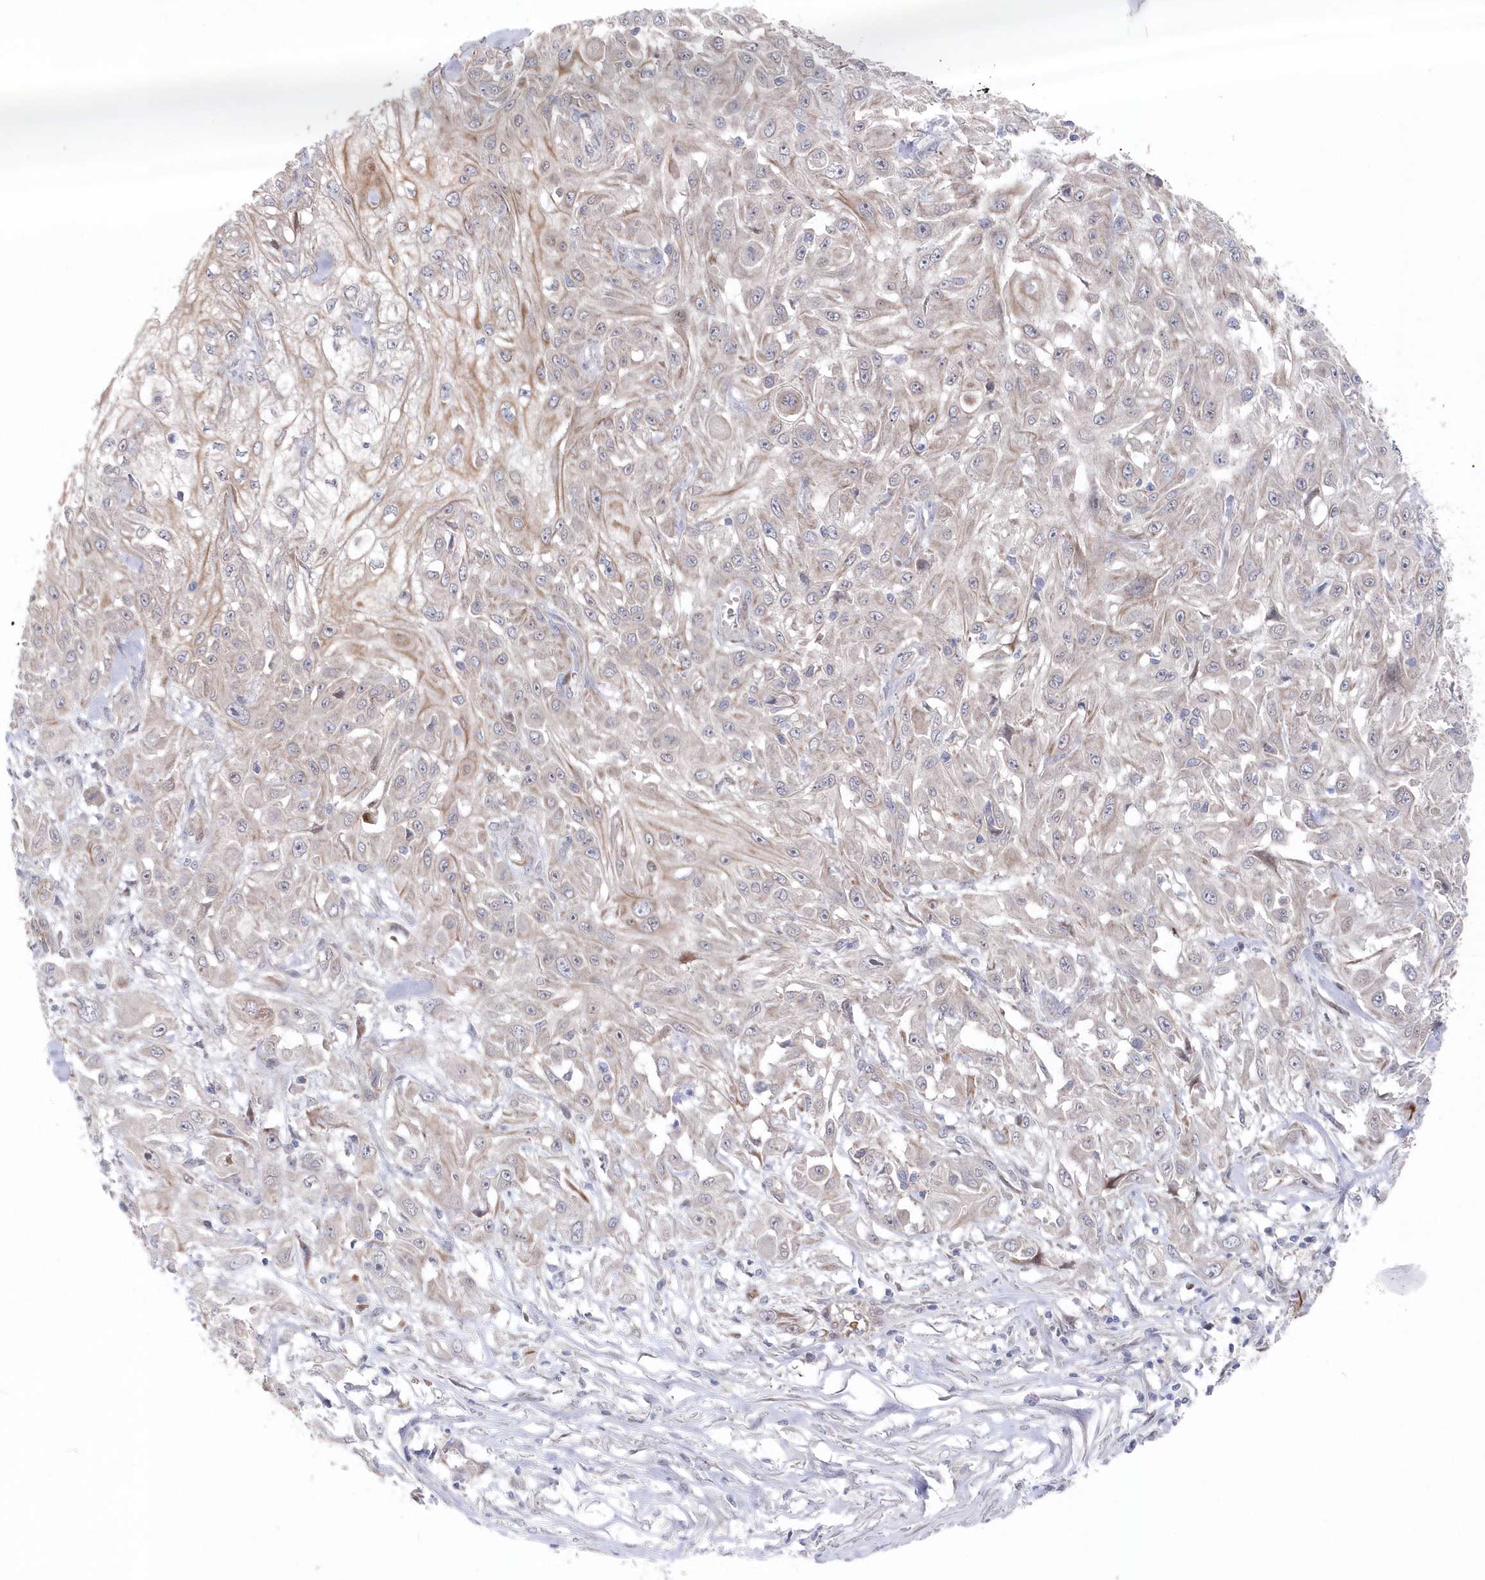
{"staining": {"intensity": "weak", "quantity": "<25%", "location": "cytoplasmic/membranous"}, "tissue": "skin cancer", "cell_type": "Tumor cells", "image_type": "cancer", "snomed": [{"axis": "morphology", "description": "Squamous cell carcinoma, NOS"}, {"axis": "morphology", "description": "Squamous cell carcinoma, metastatic, NOS"}, {"axis": "topography", "description": "Skin"}, {"axis": "topography", "description": "Lymph node"}], "caption": "An immunohistochemistry (IHC) histopathology image of skin cancer is shown. There is no staining in tumor cells of skin cancer.", "gene": "KIAA1586", "patient": {"sex": "male", "age": 75}}